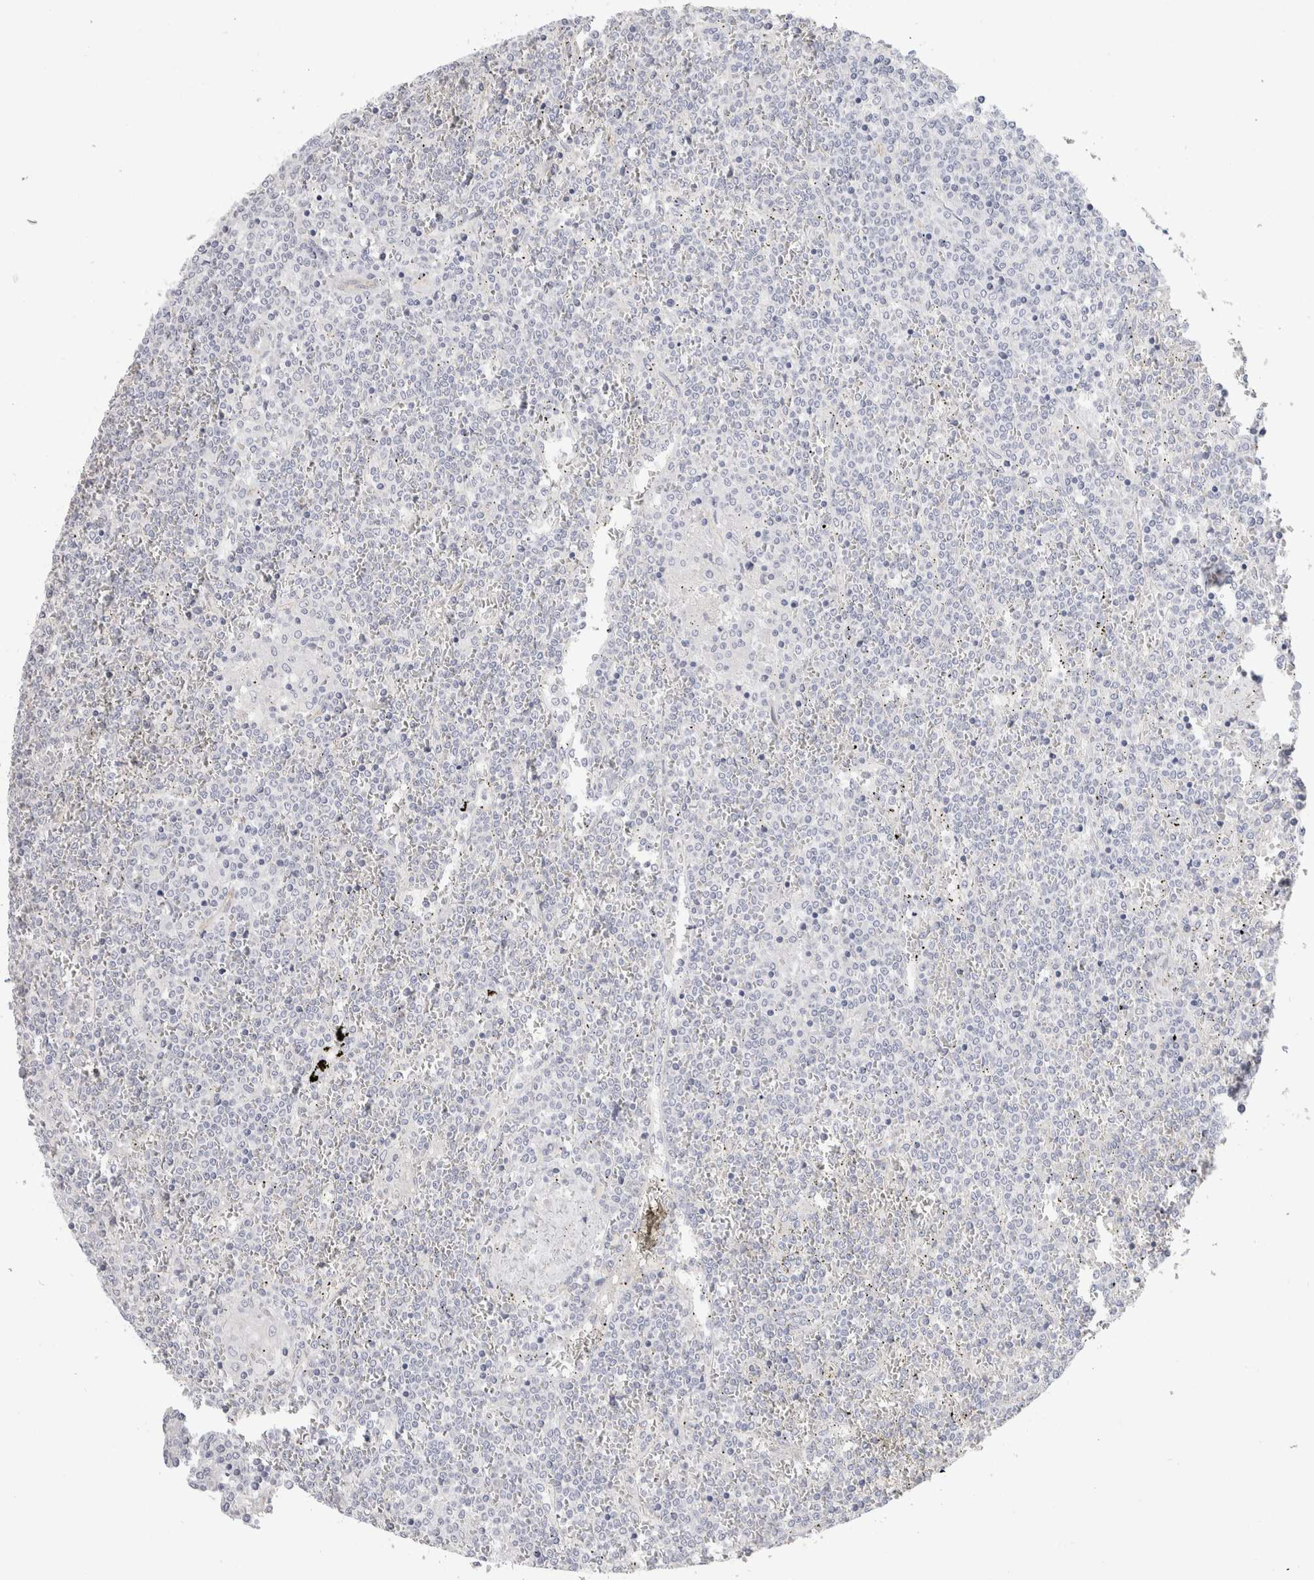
{"staining": {"intensity": "negative", "quantity": "none", "location": "none"}, "tissue": "lymphoma", "cell_type": "Tumor cells", "image_type": "cancer", "snomed": [{"axis": "morphology", "description": "Malignant lymphoma, non-Hodgkin's type, Low grade"}, {"axis": "topography", "description": "Spleen"}], "caption": "This is an IHC image of human malignant lymphoma, non-Hodgkin's type (low-grade). There is no staining in tumor cells.", "gene": "AFP", "patient": {"sex": "female", "age": 19}}